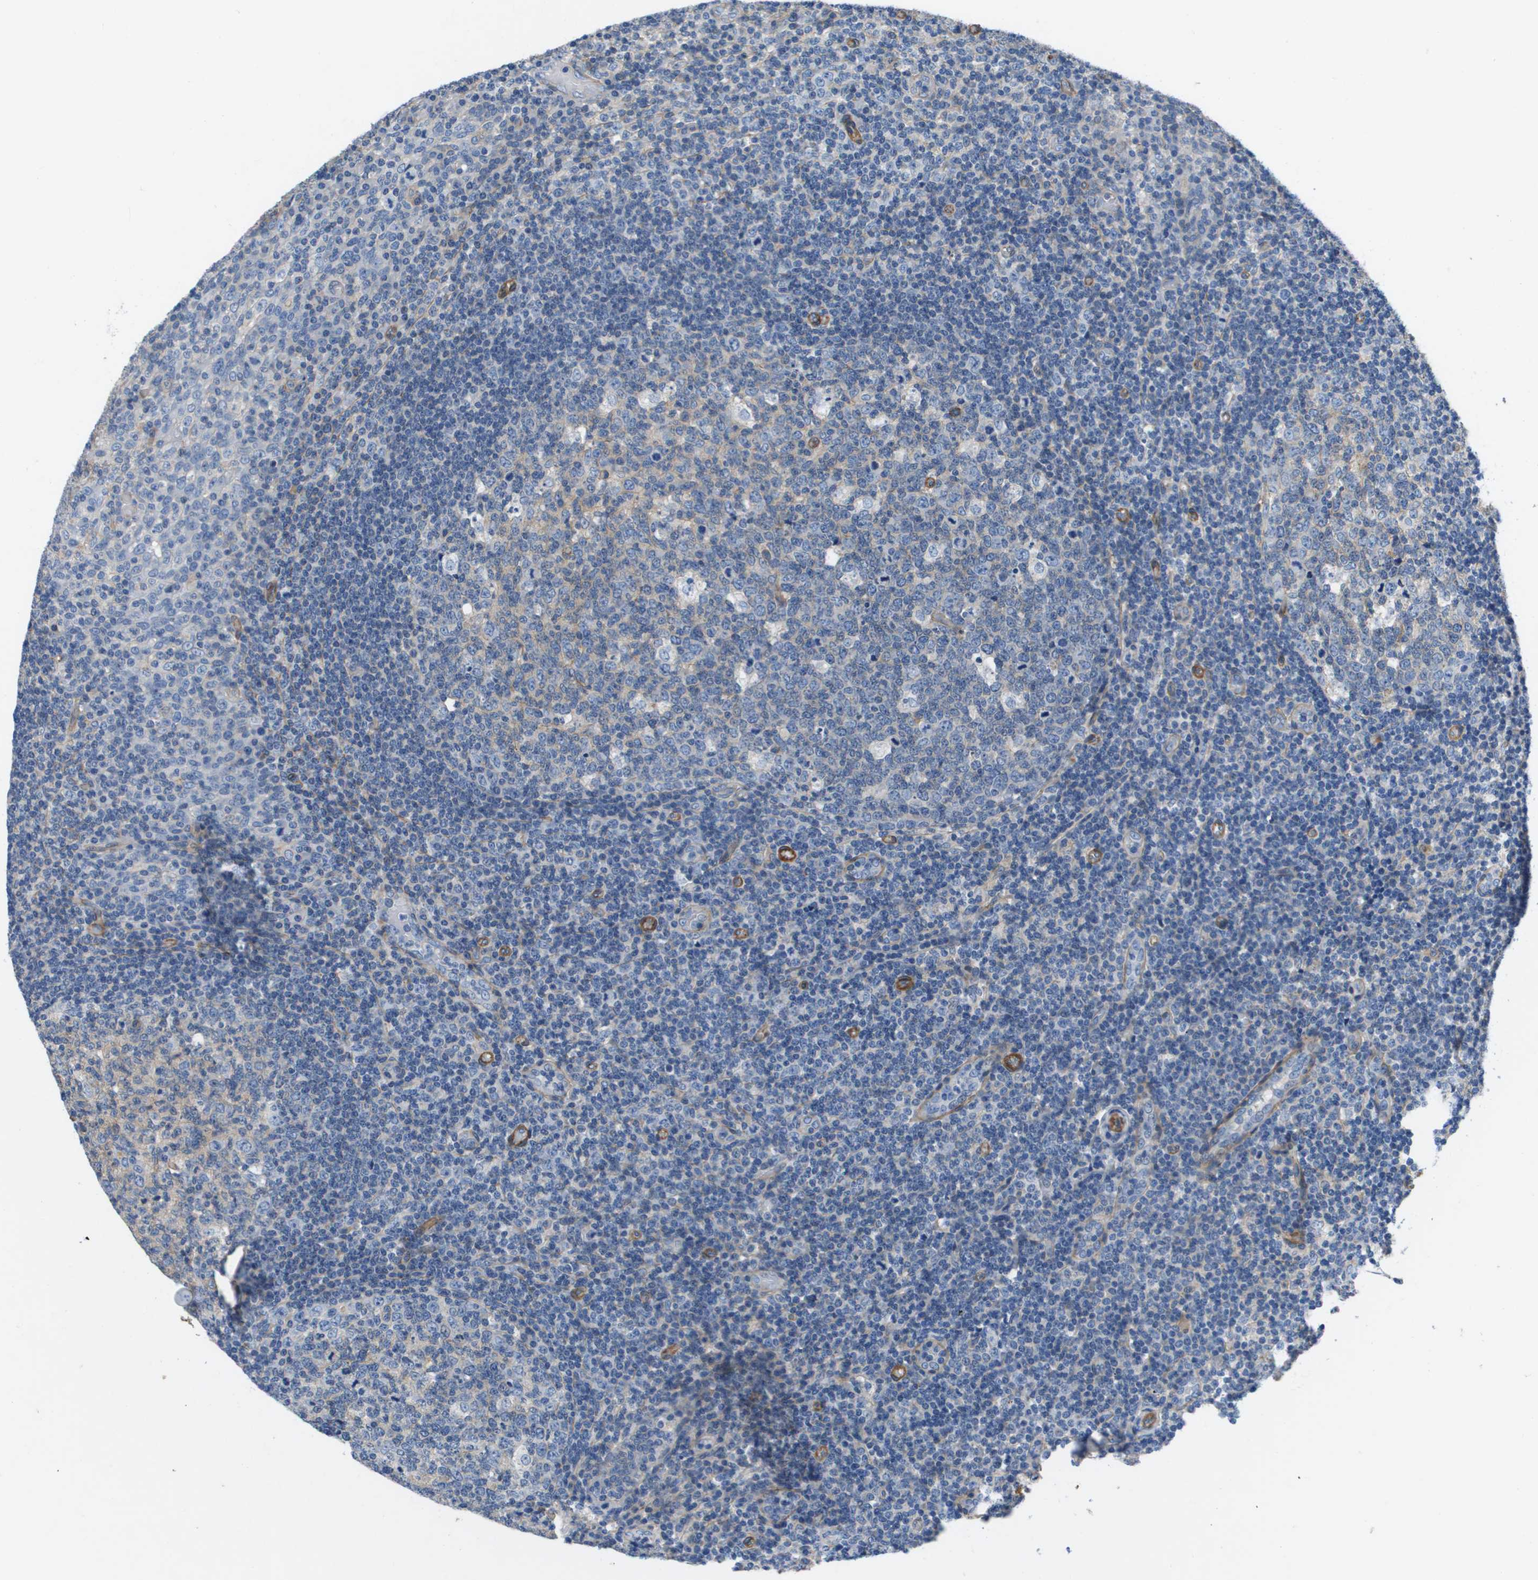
{"staining": {"intensity": "weak", "quantity": "<25%", "location": "cytoplasmic/membranous"}, "tissue": "tonsil", "cell_type": "Germinal center cells", "image_type": "normal", "snomed": [{"axis": "morphology", "description": "Normal tissue, NOS"}, {"axis": "topography", "description": "Tonsil"}], "caption": "Image shows no significant protein positivity in germinal center cells of benign tonsil.", "gene": "LPP", "patient": {"sex": "female", "age": 19}}